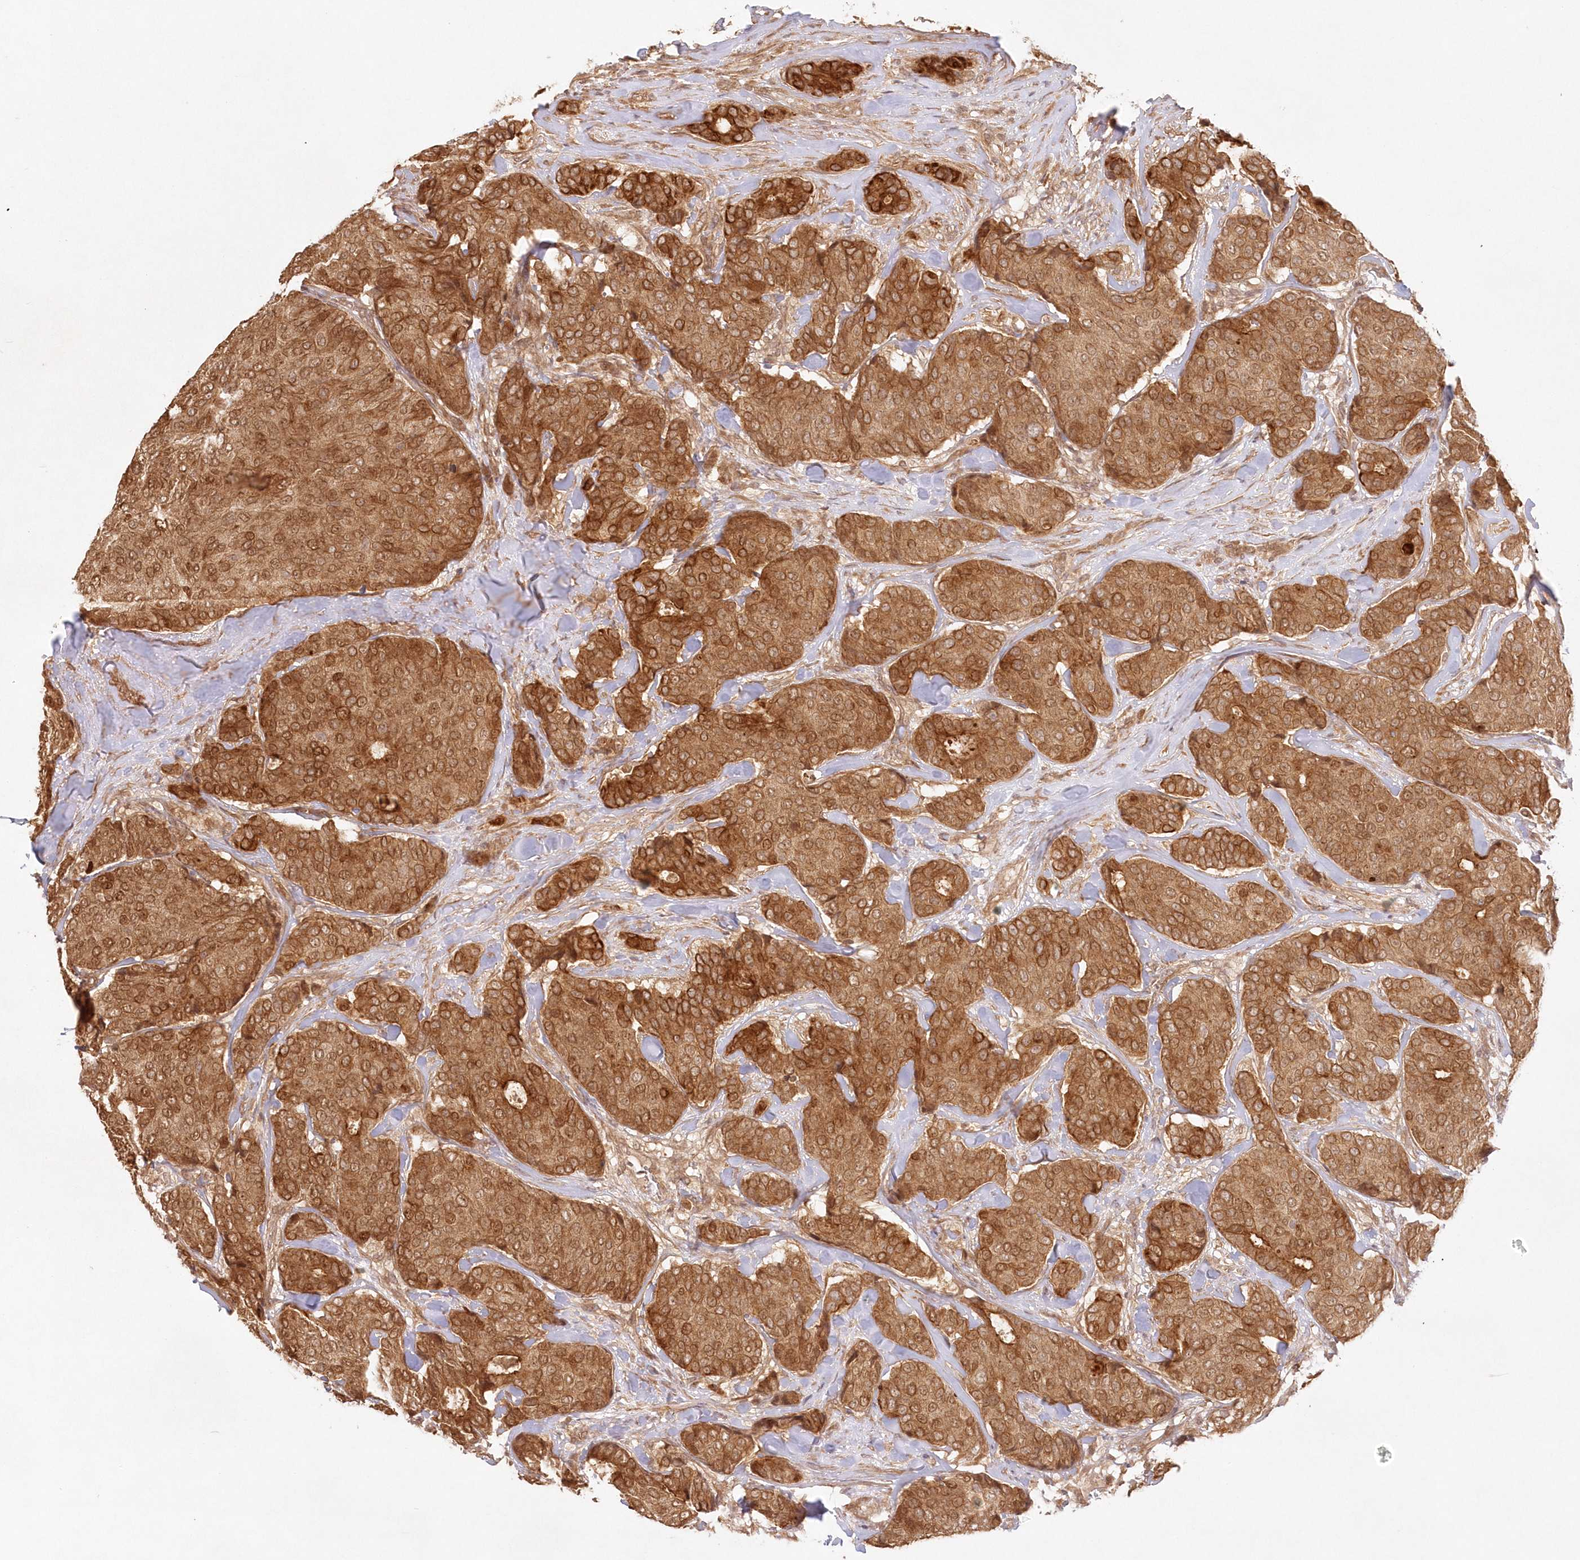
{"staining": {"intensity": "strong", "quantity": ">75%", "location": "cytoplasmic/membranous"}, "tissue": "breast cancer", "cell_type": "Tumor cells", "image_type": "cancer", "snomed": [{"axis": "morphology", "description": "Duct carcinoma"}, {"axis": "topography", "description": "Breast"}], "caption": "Immunohistochemistry (IHC) of human breast cancer (intraductal carcinoma) demonstrates high levels of strong cytoplasmic/membranous expression in about >75% of tumor cells. (DAB (3,3'-diaminobenzidine) IHC, brown staining for protein, blue staining for nuclei).", "gene": "KIAA0232", "patient": {"sex": "female", "age": 75}}